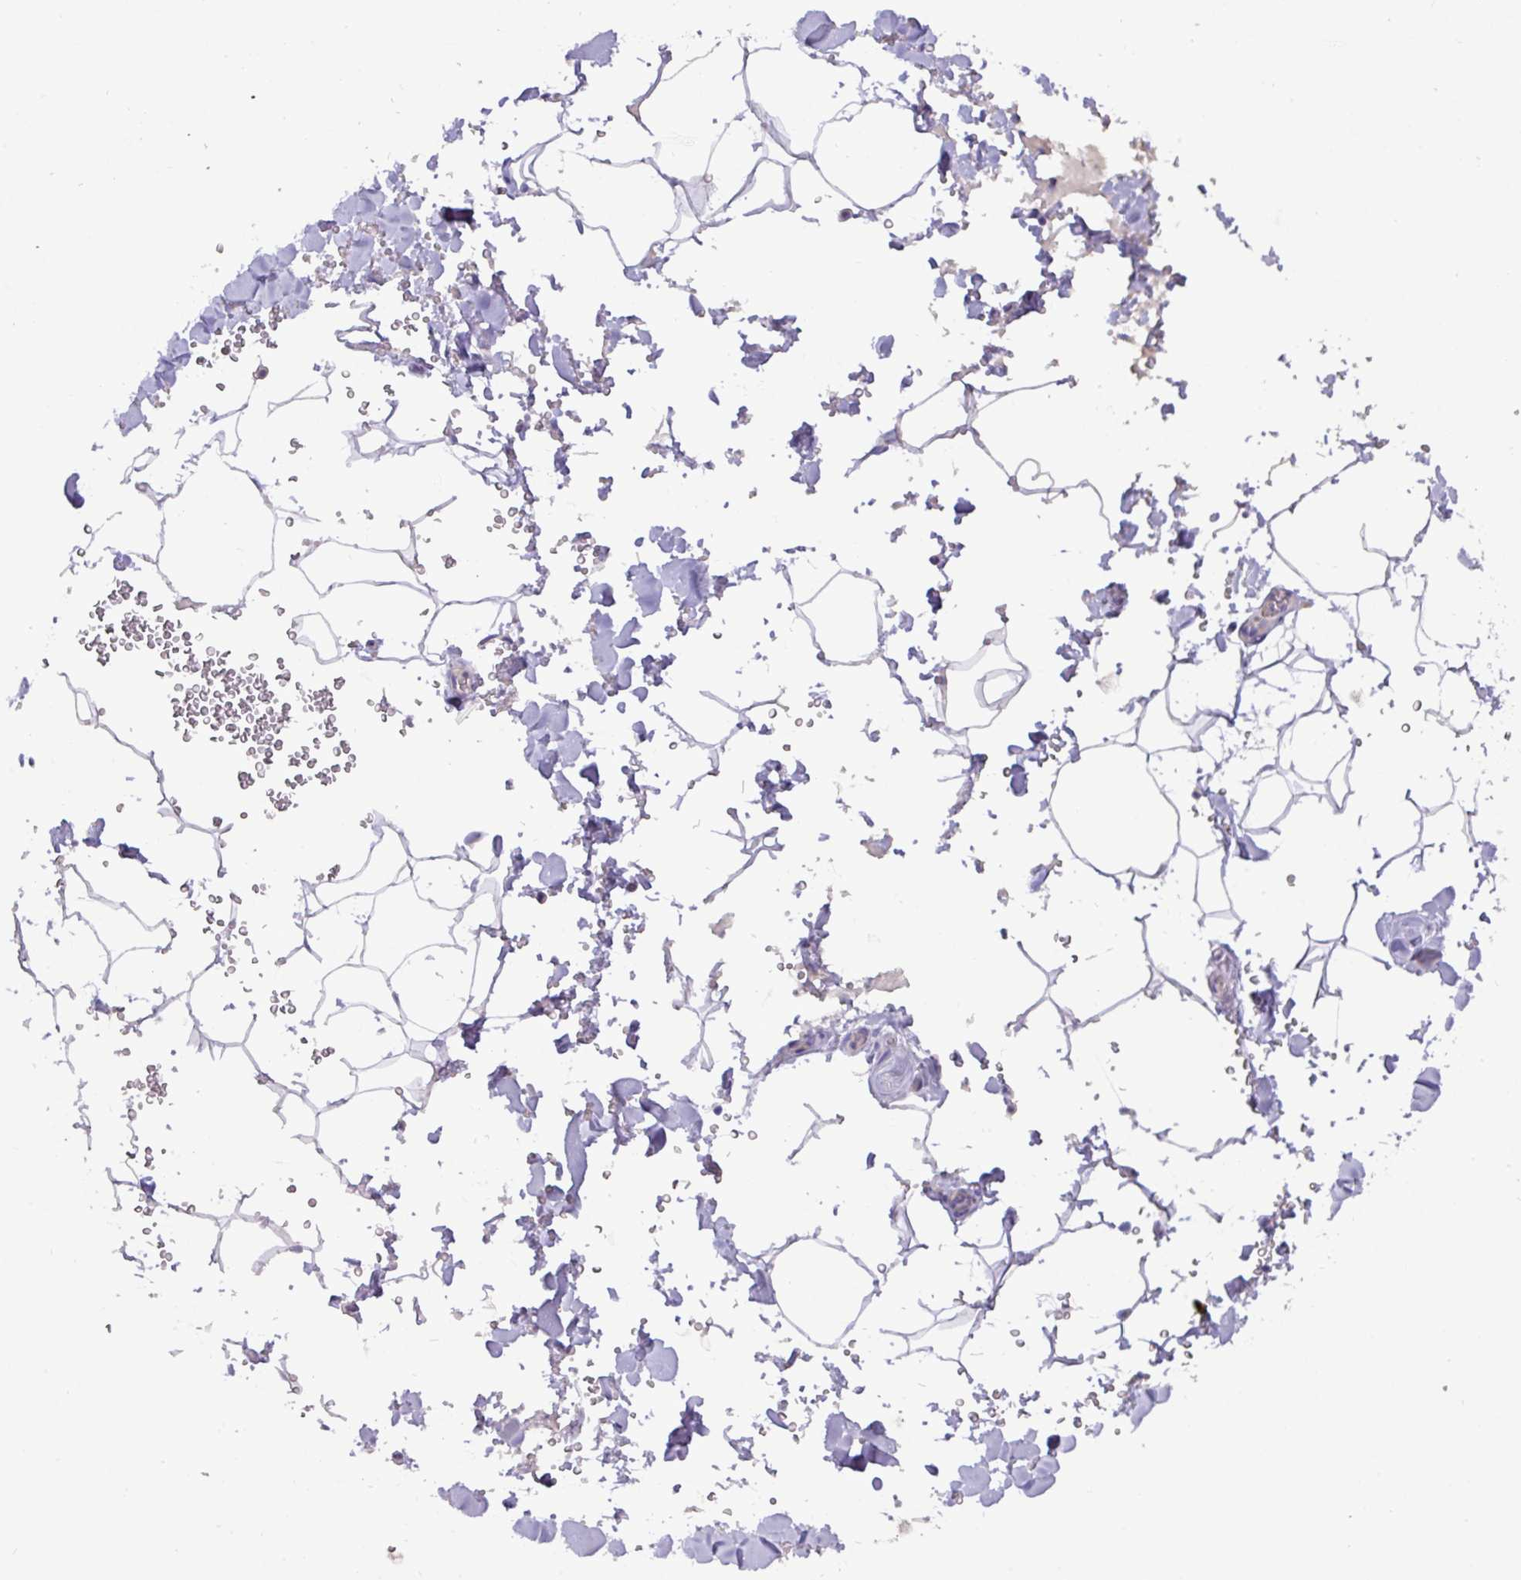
{"staining": {"intensity": "negative", "quantity": "none", "location": "none"}, "tissue": "adipose tissue", "cell_type": "Adipocytes", "image_type": "normal", "snomed": [{"axis": "morphology", "description": "Normal tissue, NOS"}, {"axis": "topography", "description": "Rectum"}, {"axis": "topography", "description": "Peripheral nerve tissue"}], "caption": "IHC micrograph of normal adipose tissue: human adipose tissue stained with DAB (3,3'-diaminobenzidine) exhibits no significant protein positivity in adipocytes.", "gene": "PAX8", "patient": {"sex": "female", "age": 69}}